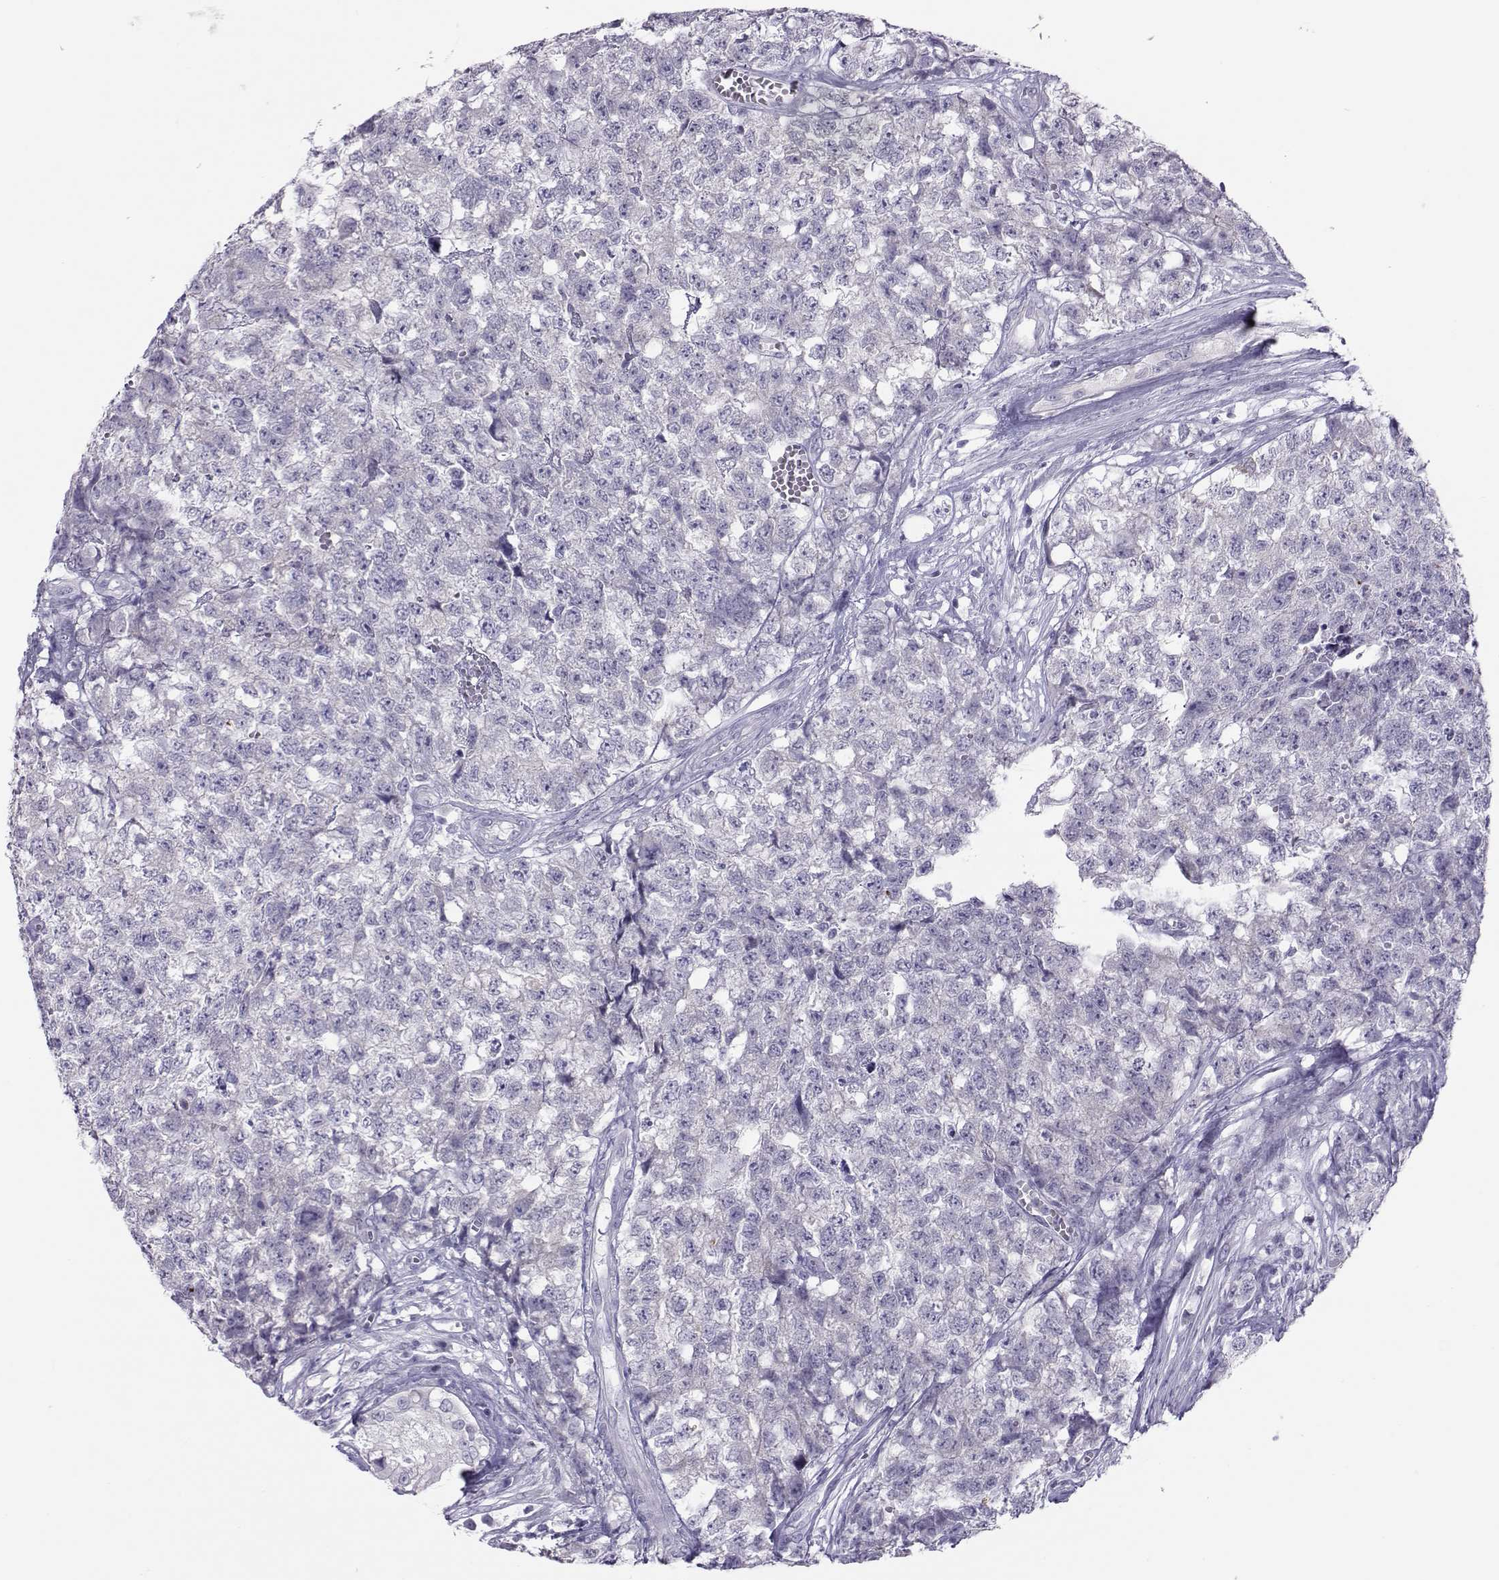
{"staining": {"intensity": "negative", "quantity": "none", "location": "none"}, "tissue": "testis cancer", "cell_type": "Tumor cells", "image_type": "cancer", "snomed": [{"axis": "morphology", "description": "Seminoma, NOS"}, {"axis": "morphology", "description": "Carcinoma, Embryonal, NOS"}, {"axis": "topography", "description": "Testis"}], "caption": "This image is of testis seminoma stained with IHC to label a protein in brown with the nuclei are counter-stained blue. There is no staining in tumor cells.", "gene": "TRPM7", "patient": {"sex": "male", "age": 22}}